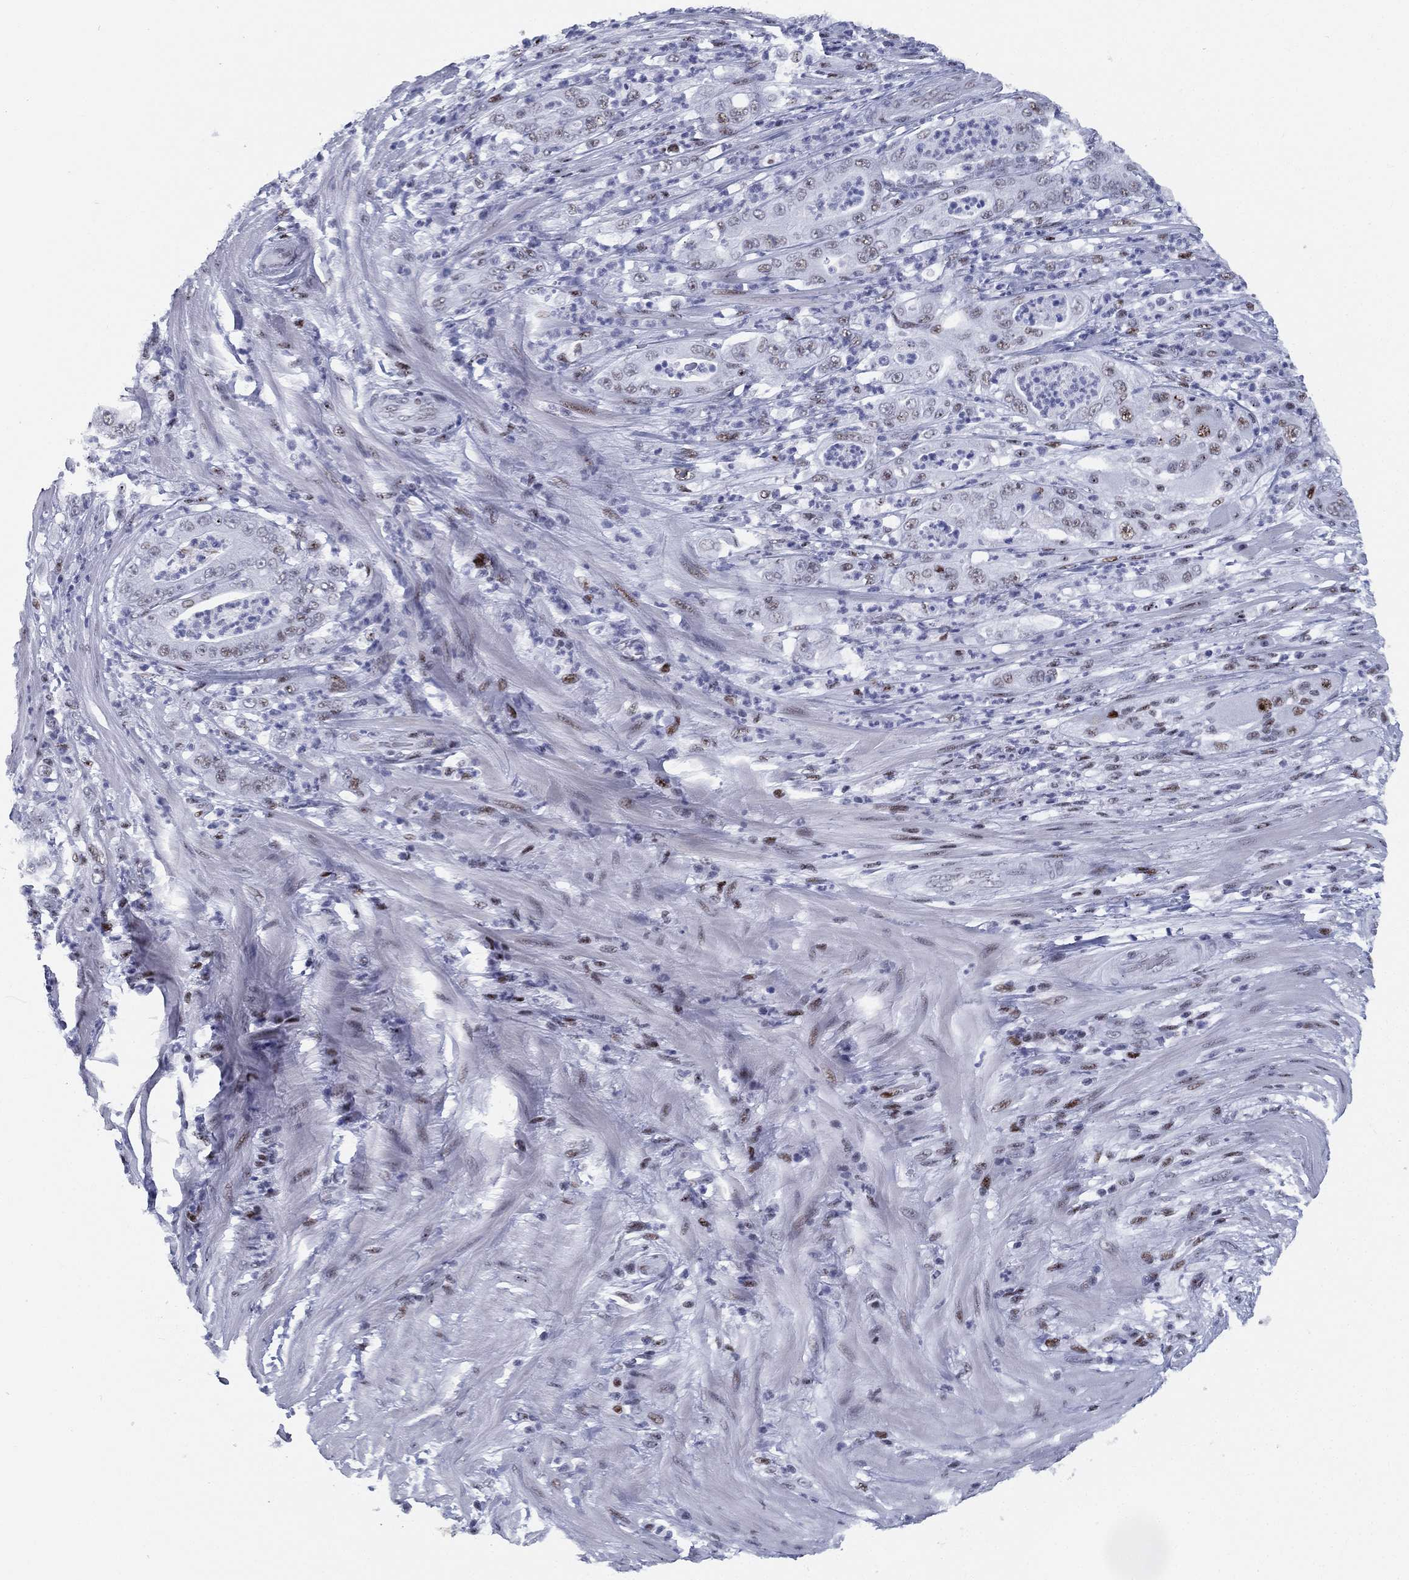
{"staining": {"intensity": "moderate", "quantity": "<25%", "location": "nuclear"}, "tissue": "pancreatic cancer", "cell_type": "Tumor cells", "image_type": "cancer", "snomed": [{"axis": "morphology", "description": "Adenocarcinoma, NOS"}, {"axis": "topography", "description": "Pancreas"}], "caption": "Immunohistochemical staining of pancreatic adenocarcinoma demonstrates low levels of moderate nuclear protein positivity in about <25% of tumor cells.", "gene": "CYB561D2", "patient": {"sex": "male", "age": 71}}